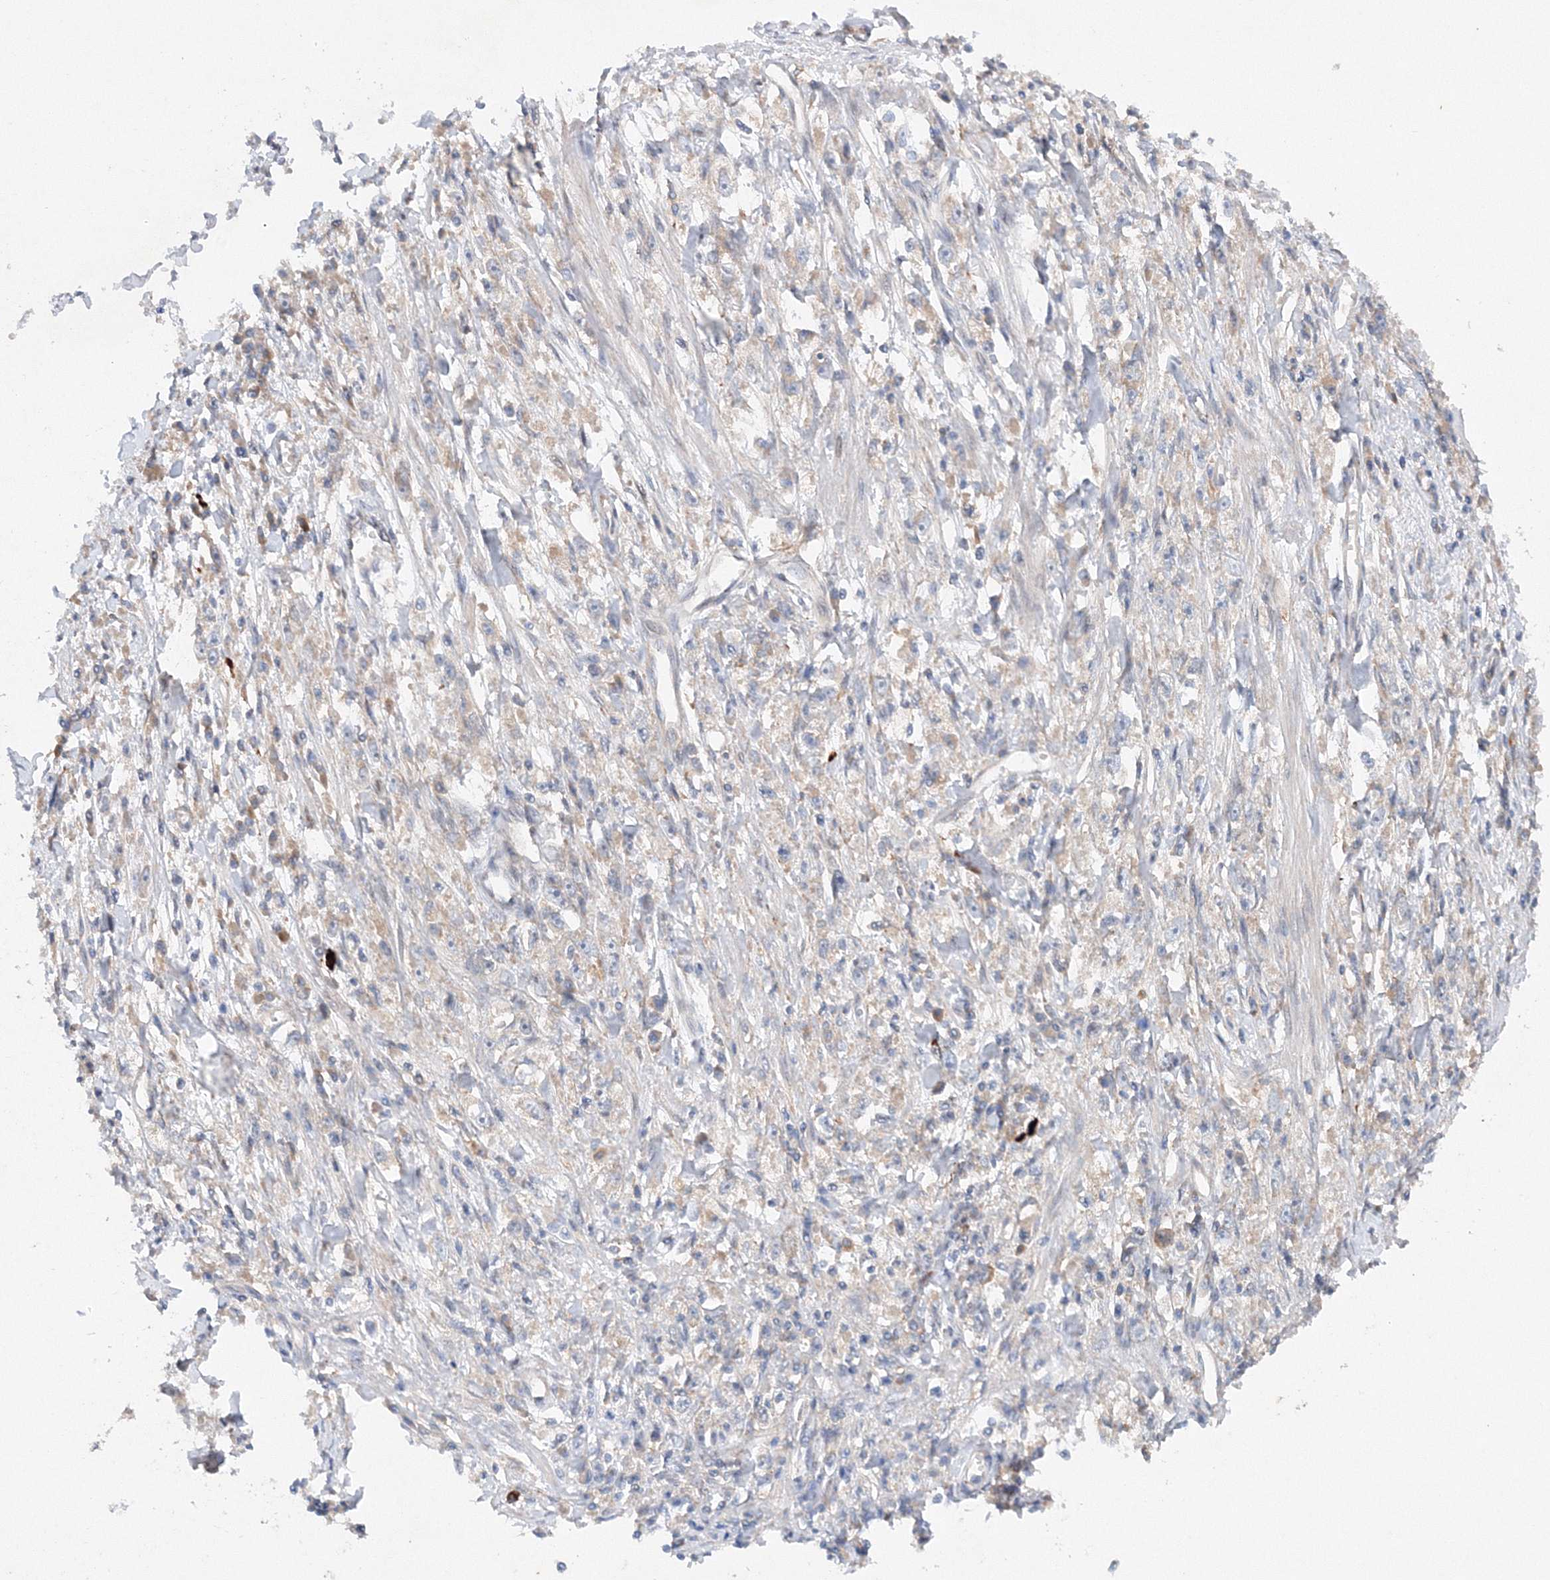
{"staining": {"intensity": "weak", "quantity": "<25%", "location": "cytoplasmic/membranous"}, "tissue": "stomach cancer", "cell_type": "Tumor cells", "image_type": "cancer", "snomed": [{"axis": "morphology", "description": "Adenocarcinoma, NOS"}, {"axis": "topography", "description": "Stomach"}], "caption": "This is an immunohistochemistry photomicrograph of human stomach cancer. There is no expression in tumor cells.", "gene": "SLC36A1", "patient": {"sex": "female", "age": 59}}